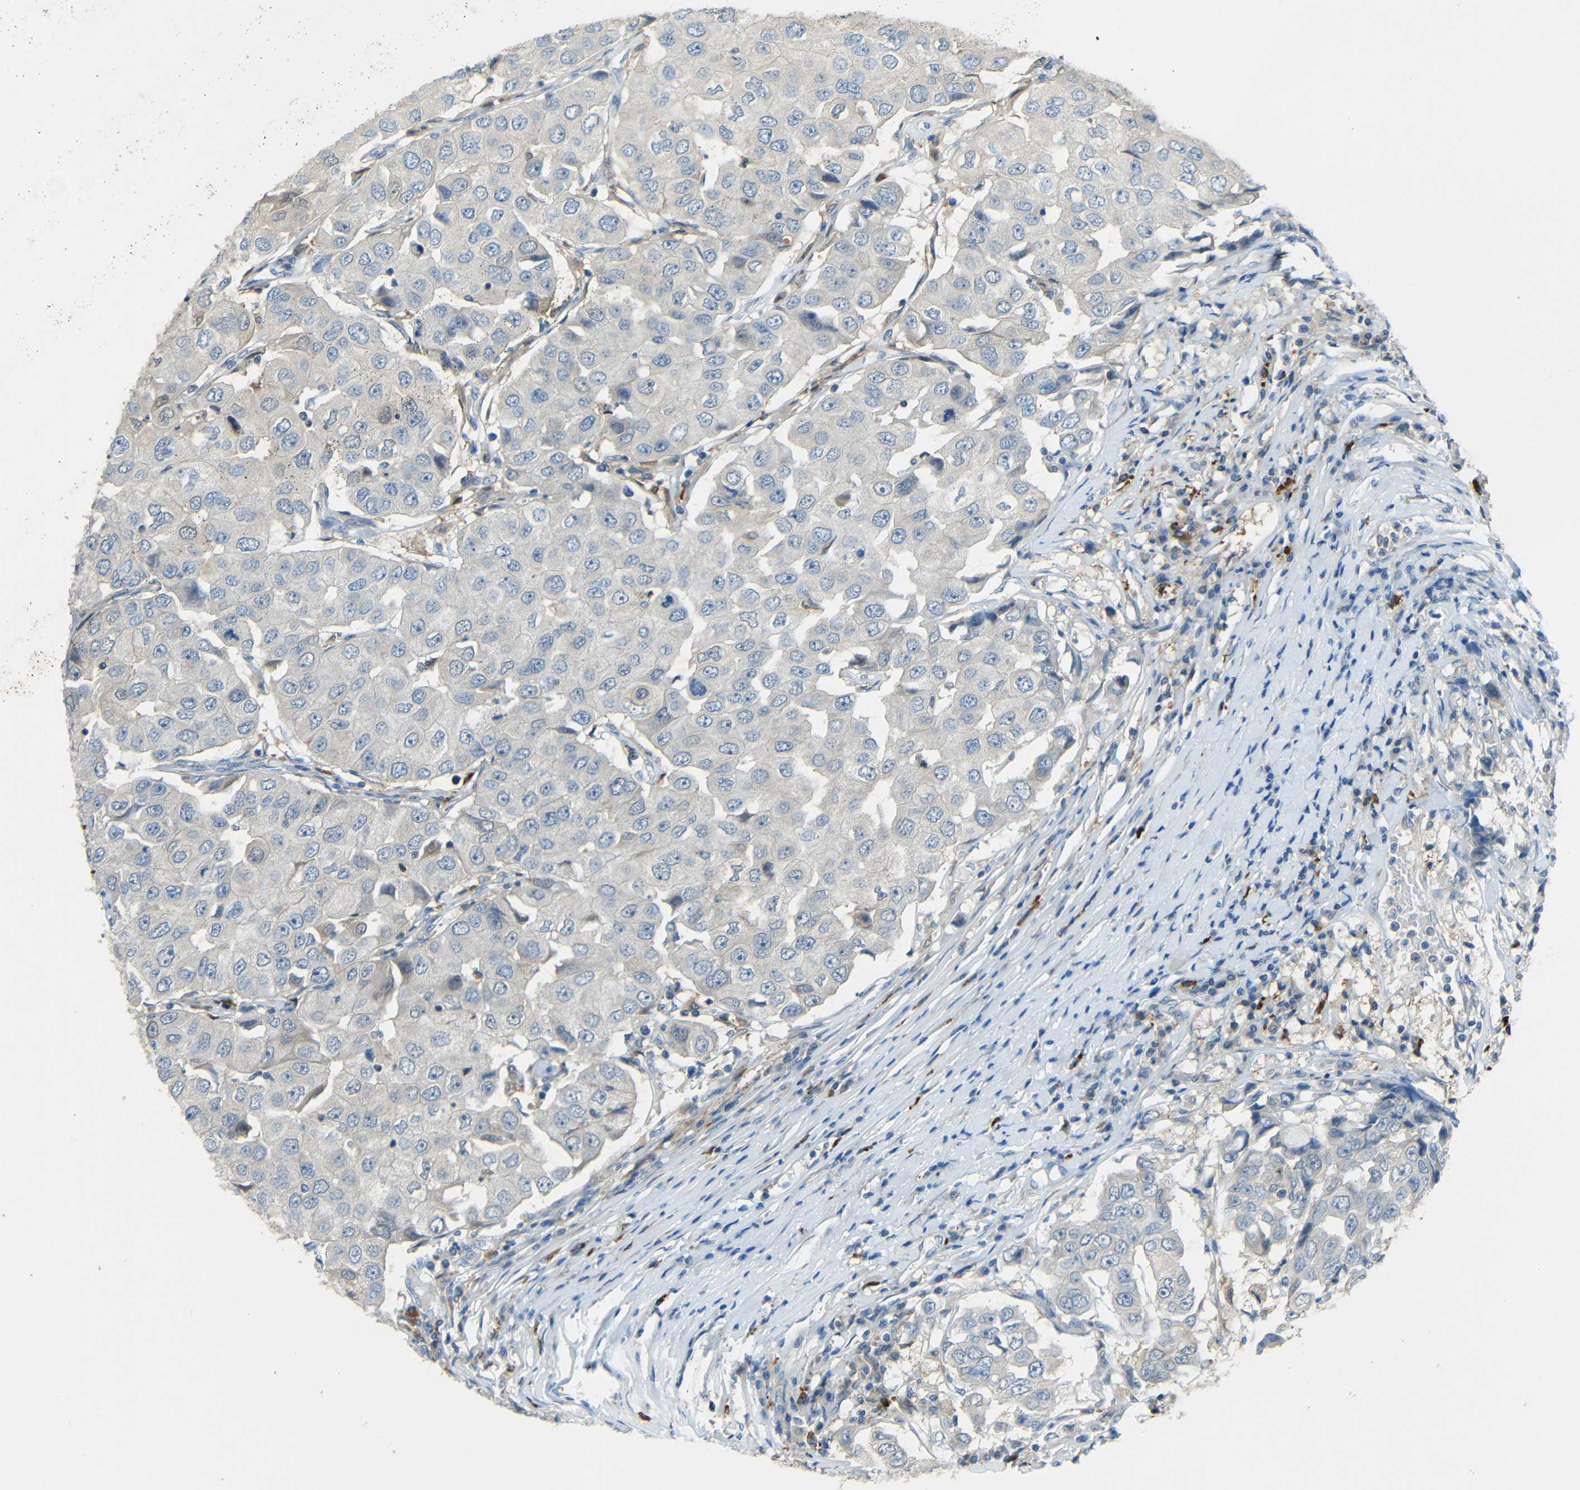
{"staining": {"intensity": "negative", "quantity": "none", "location": "none"}, "tissue": "breast cancer", "cell_type": "Tumor cells", "image_type": "cancer", "snomed": [{"axis": "morphology", "description": "Duct carcinoma"}, {"axis": "topography", "description": "Breast"}], "caption": "The image exhibits no staining of tumor cells in breast infiltrating ductal carcinoma. Nuclei are stained in blue.", "gene": "CYP26B1", "patient": {"sex": "female", "age": 27}}